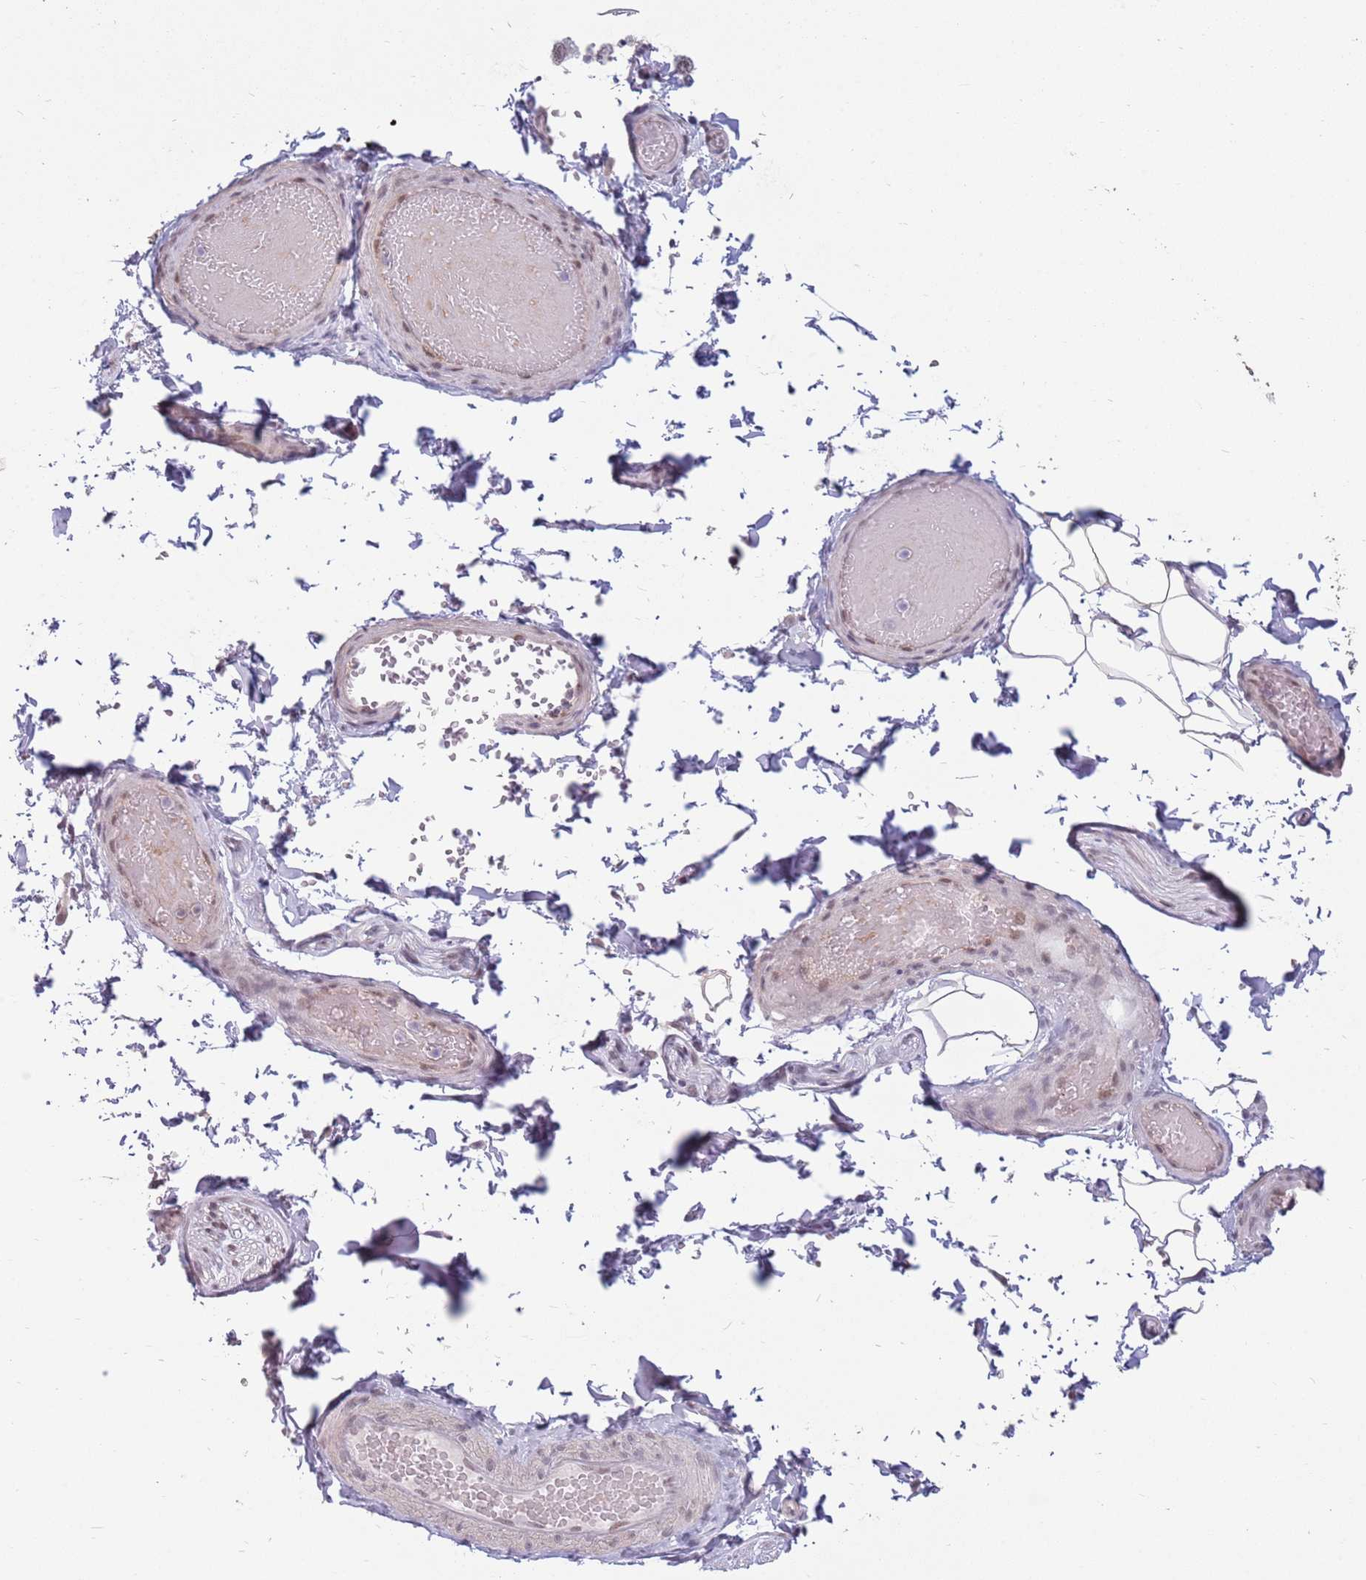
{"staining": {"intensity": "negative", "quantity": "none", "location": "none"}, "tissue": "adipose tissue", "cell_type": "Adipocytes", "image_type": "normal", "snomed": [{"axis": "morphology", "description": "Normal tissue, NOS"}, {"axis": "topography", "description": "Soft tissue"}, {"axis": "topography", "description": "Vascular tissue"}, {"axis": "topography", "description": "Peripheral nerve tissue"}], "caption": "This is an immunohistochemistry micrograph of normal human adipose tissue. There is no staining in adipocytes.", "gene": "ZNF574", "patient": {"sex": "male", "age": 32}}